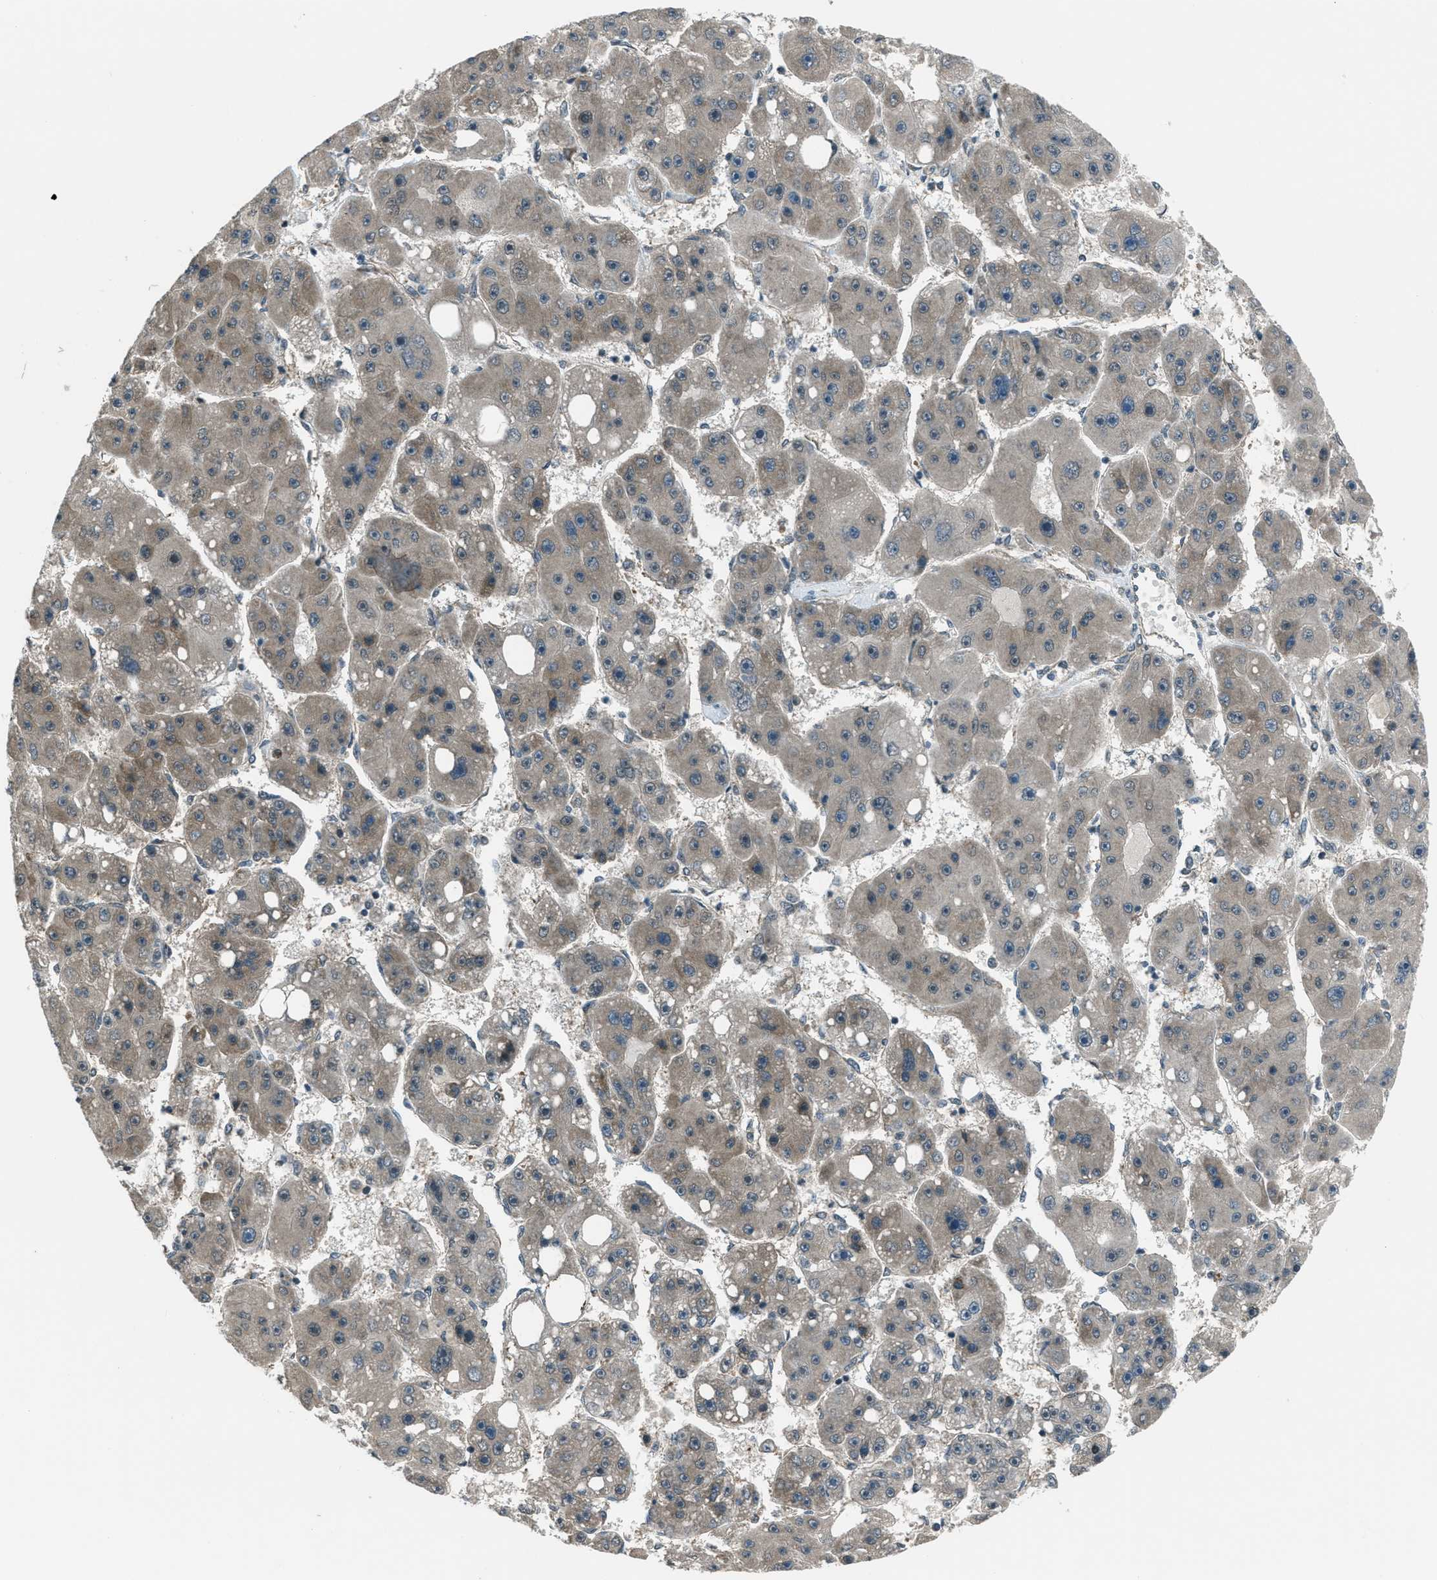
{"staining": {"intensity": "weak", "quantity": "<25%", "location": "cytoplasmic/membranous"}, "tissue": "liver cancer", "cell_type": "Tumor cells", "image_type": "cancer", "snomed": [{"axis": "morphology", "description": "Carcinoma, Hepatocellular, NOS"}, {"axis": "topography", "description": "Liver"}], "caption": "IHC image of neoplastic tissue: human liver cancer (hepatocellular carcinoma) stained with DAB displays no significant protein positivity in tumor cells.", "gene": "ASAP2", "patient": {"sex": "female", "age": 61}}